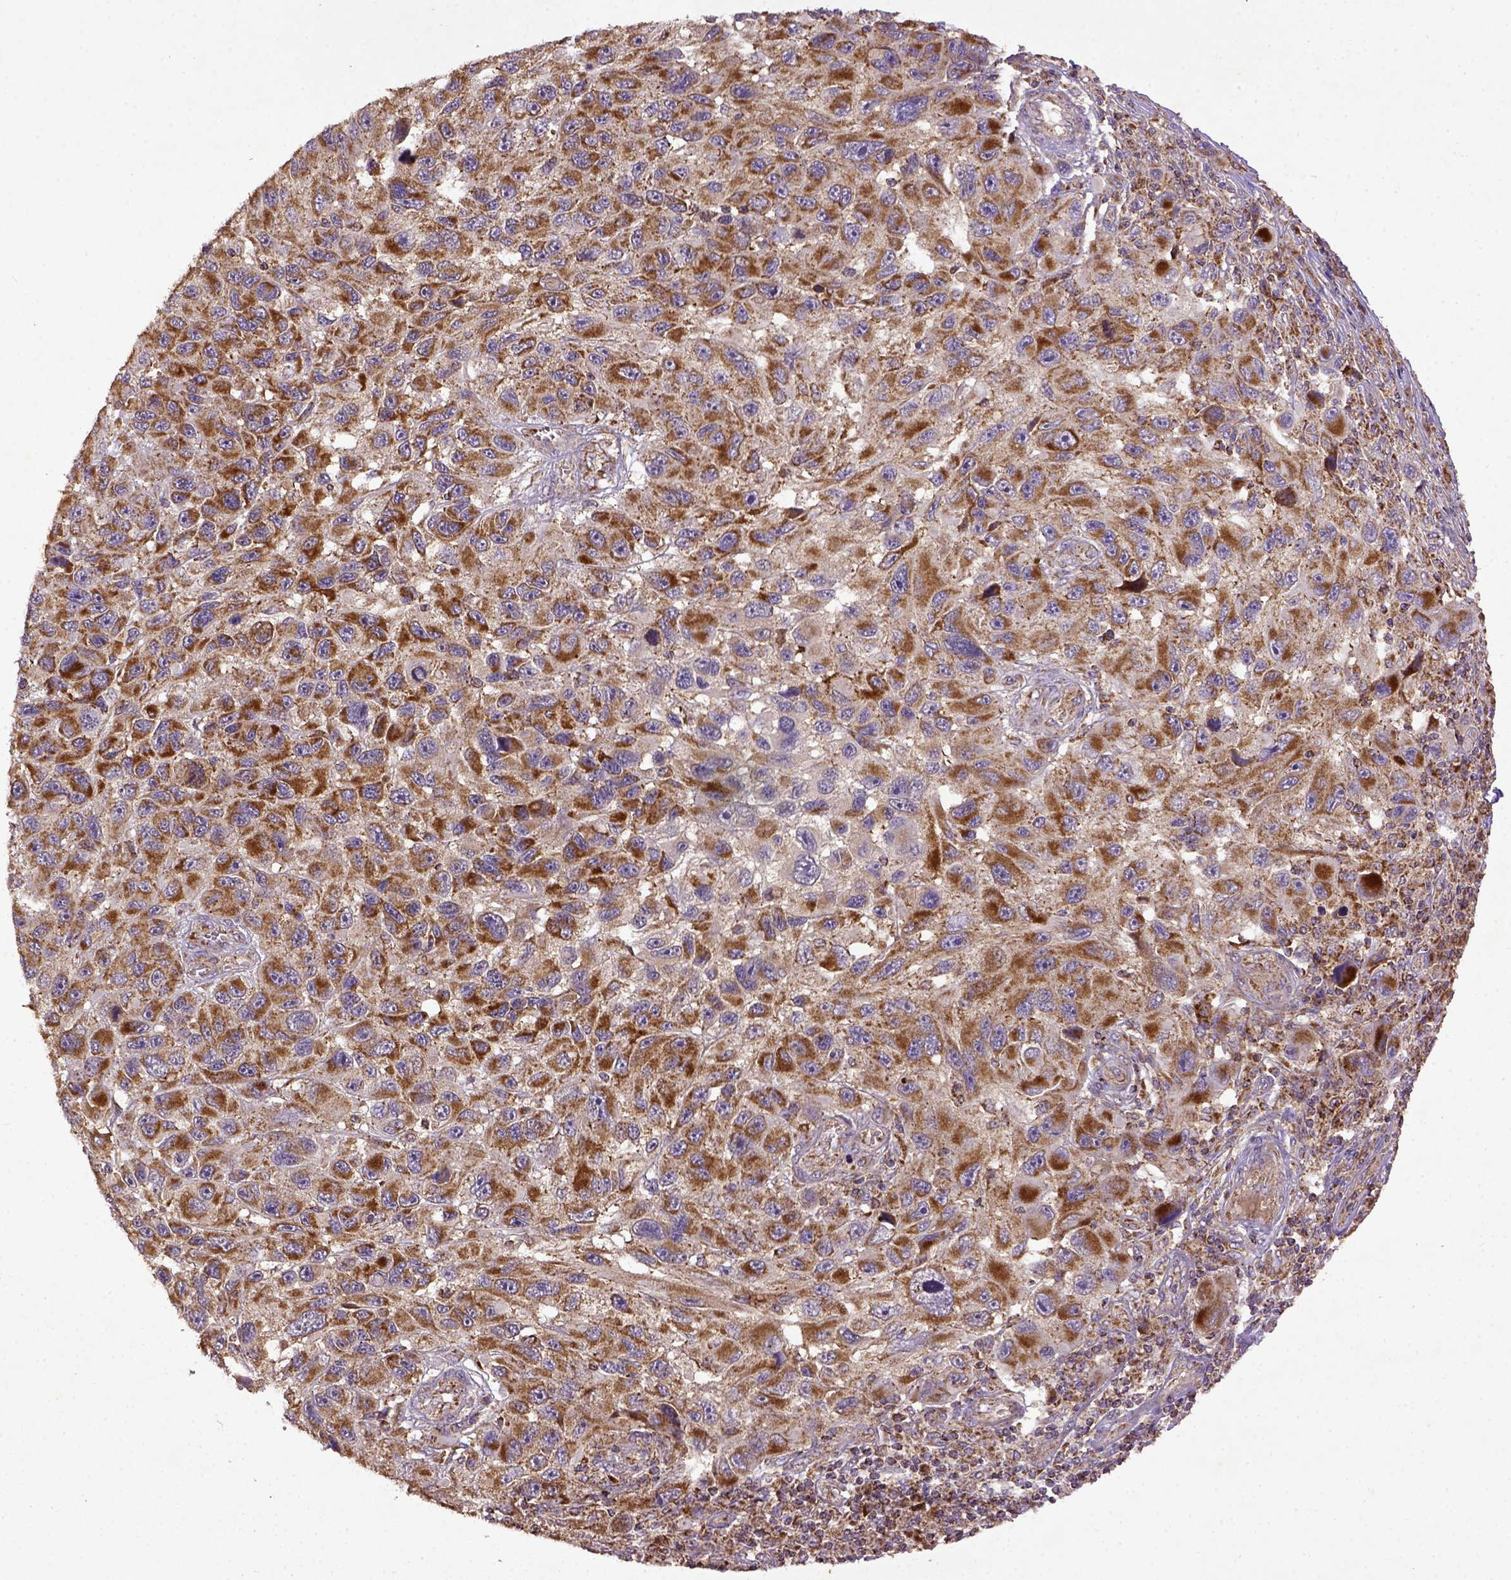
{"staining": {"intensity": "moderate", "quantity": ">75%", "location": "cytoplasmic/membranous"}, "tissue": "melanoma", "cell_type": "Tumor cells", "image_type": "cancer", "snomed": [{"axis": "morphology", "description": "Malignant melanoma, NOS"}, {"axis": "topography", "description": "Skin"}], "caption": "Tumor cells reveal medium levels of moderate cytoplasmic/membranous positivity in approximately >75% of cells in melanoma.", "gene": "MT-CO1", "patient": {"sex": "male", "age": 53}}